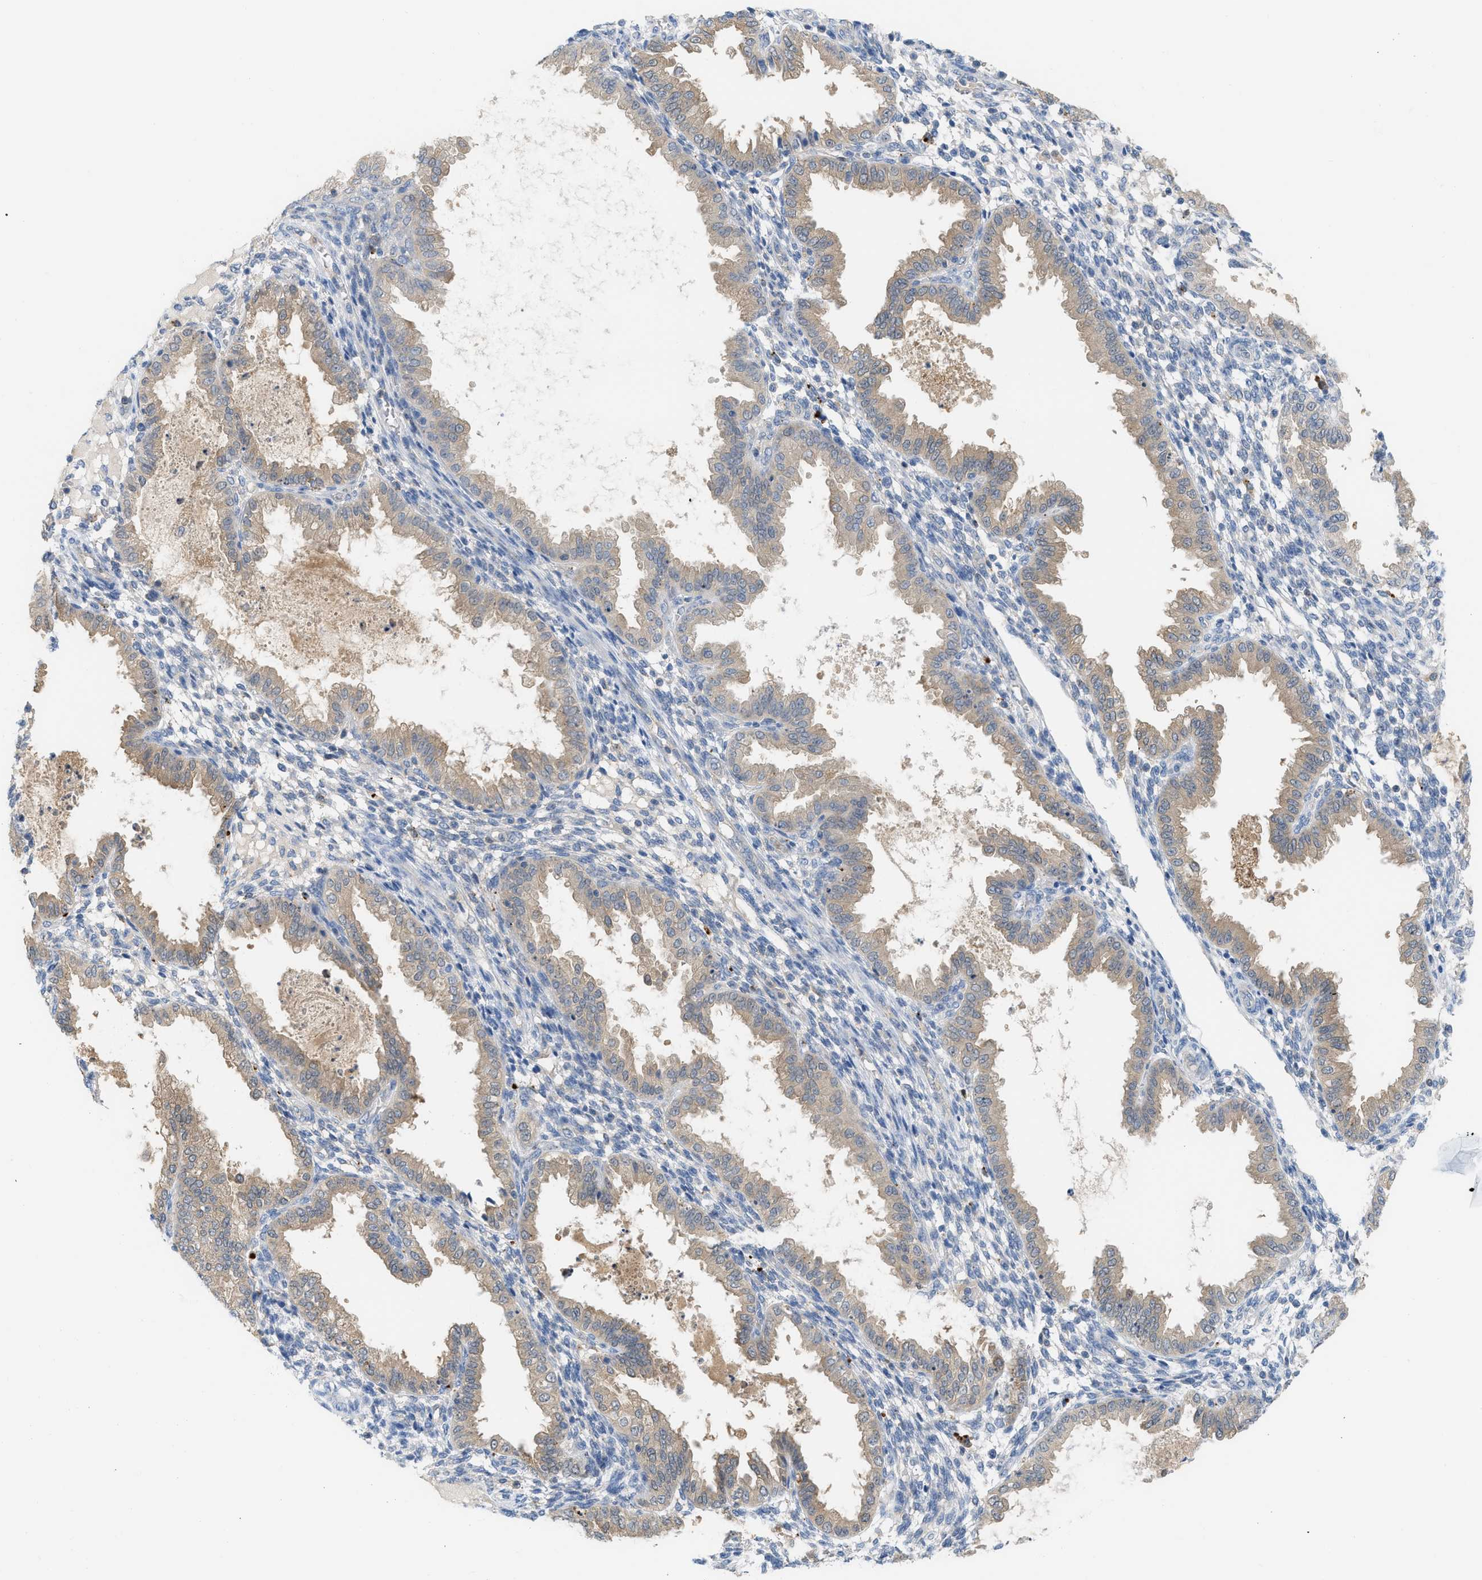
{"staining": {"intensity": "negative", "quantity": "none", "location": "none"}, "tissue": "endometrium", "cell_type": "Cells in endometrial stroma", "image_type": "normal", "snomed": [{"axis": "morphology", "description": "Normal tissue, NOS"}, {"axis": "topography", "description": "Endometrium"}], "caption": "Immunohistochemistry histopathology image of benign human endometrium stained for a protein (brown), which displays no staining in cells in endometrial stroma. (Immunohistochemistry, brightfield microscopy, high magnification).", "gene": "CSTB", "patient": {"sex": "female", "age": 33}}